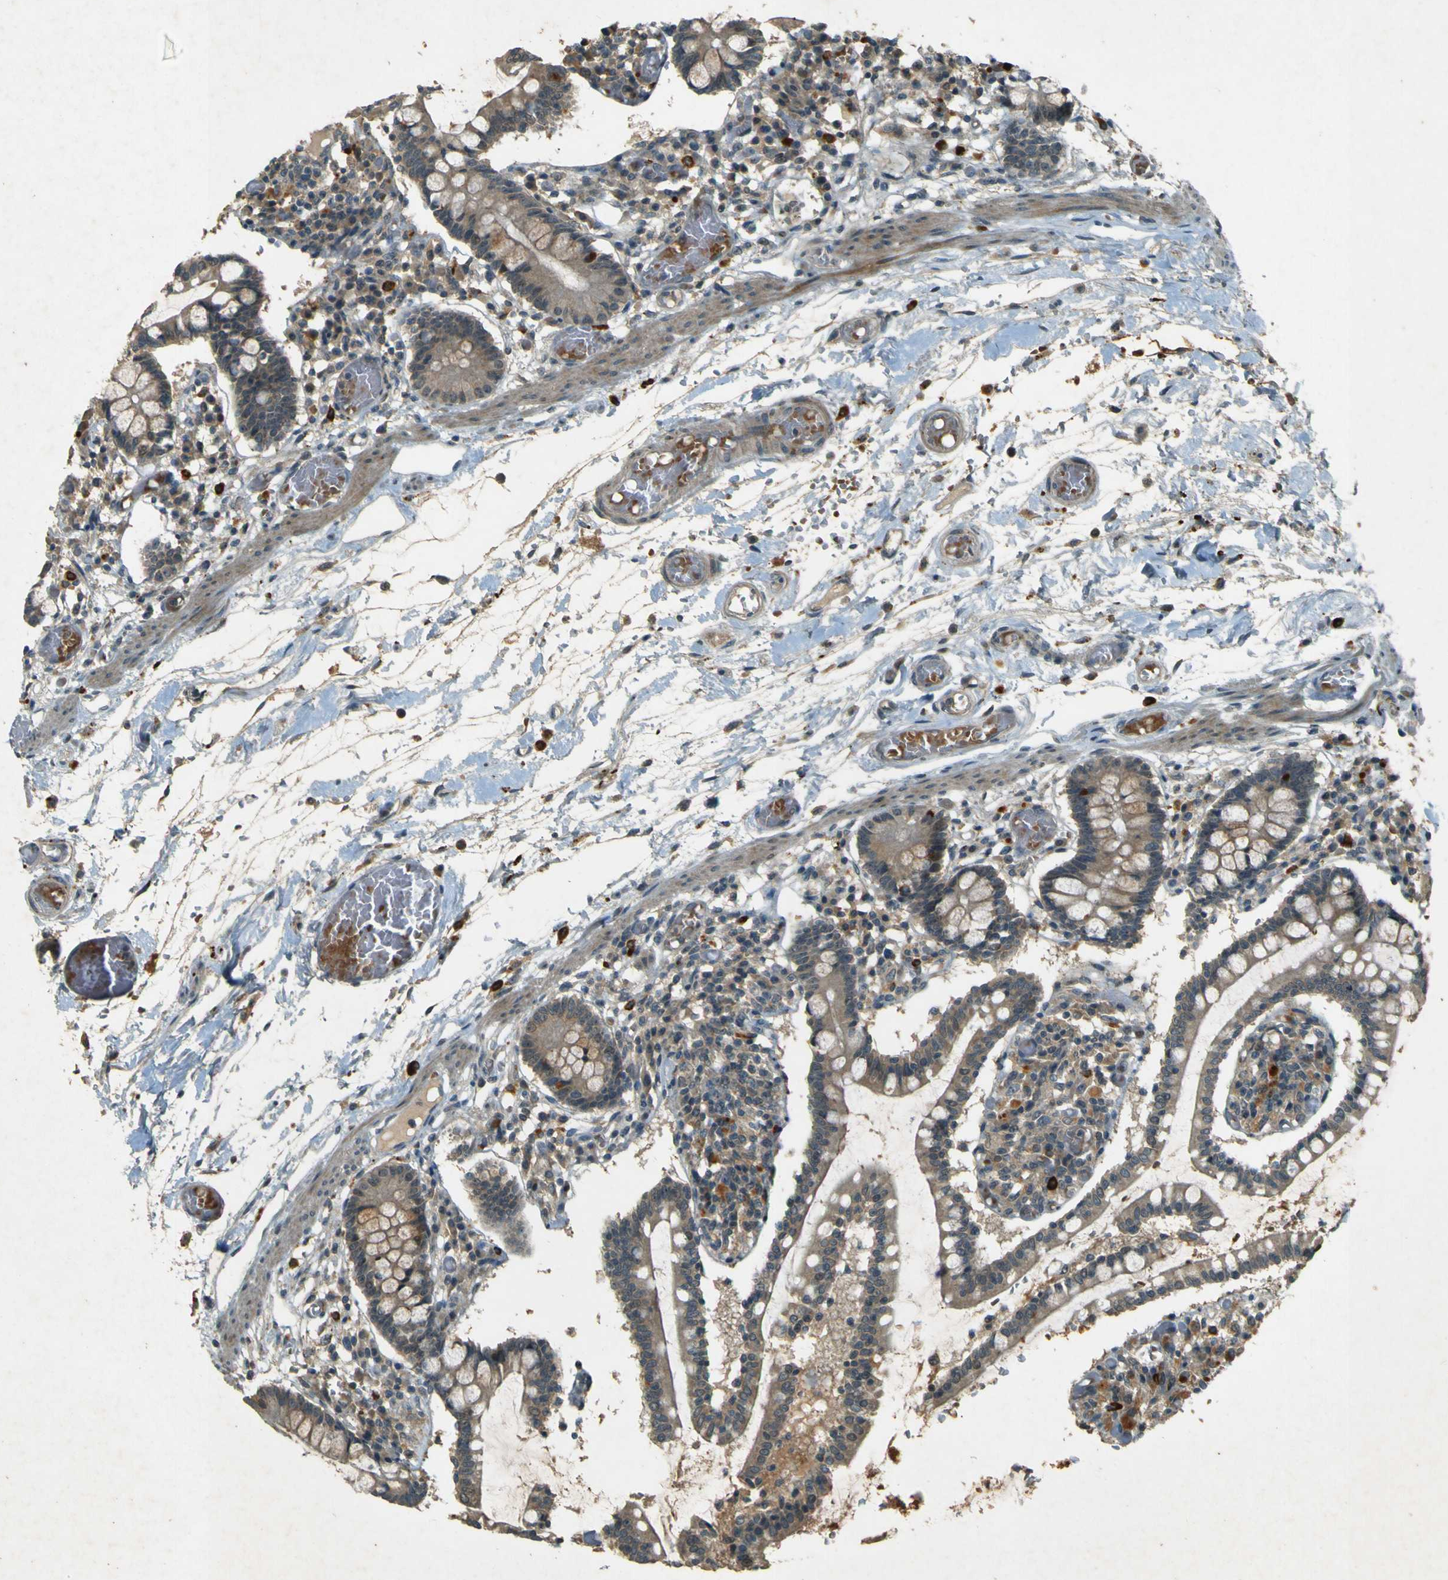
{"staining": {"intensity": "weak", "quantity": ">75%", "location": "cytoplasmic/membranous"}, "tissue": "small intestine", "cell_type": "Glandular cells", "image_type": "normal", "snomed": [{"axis": "morphology", "description": "Normal tissue, NOS"}, {"axis": "topography", "description": "Small intestine"}], "caption": "Immunohistochemistry (DAB) staining of normal human small intestine reveals weak cytoplasmic/membranous protein staining in about >75% of glandular cells.", "gene": "MPDZ", "patient": {"sex": "female", "age": 61}}